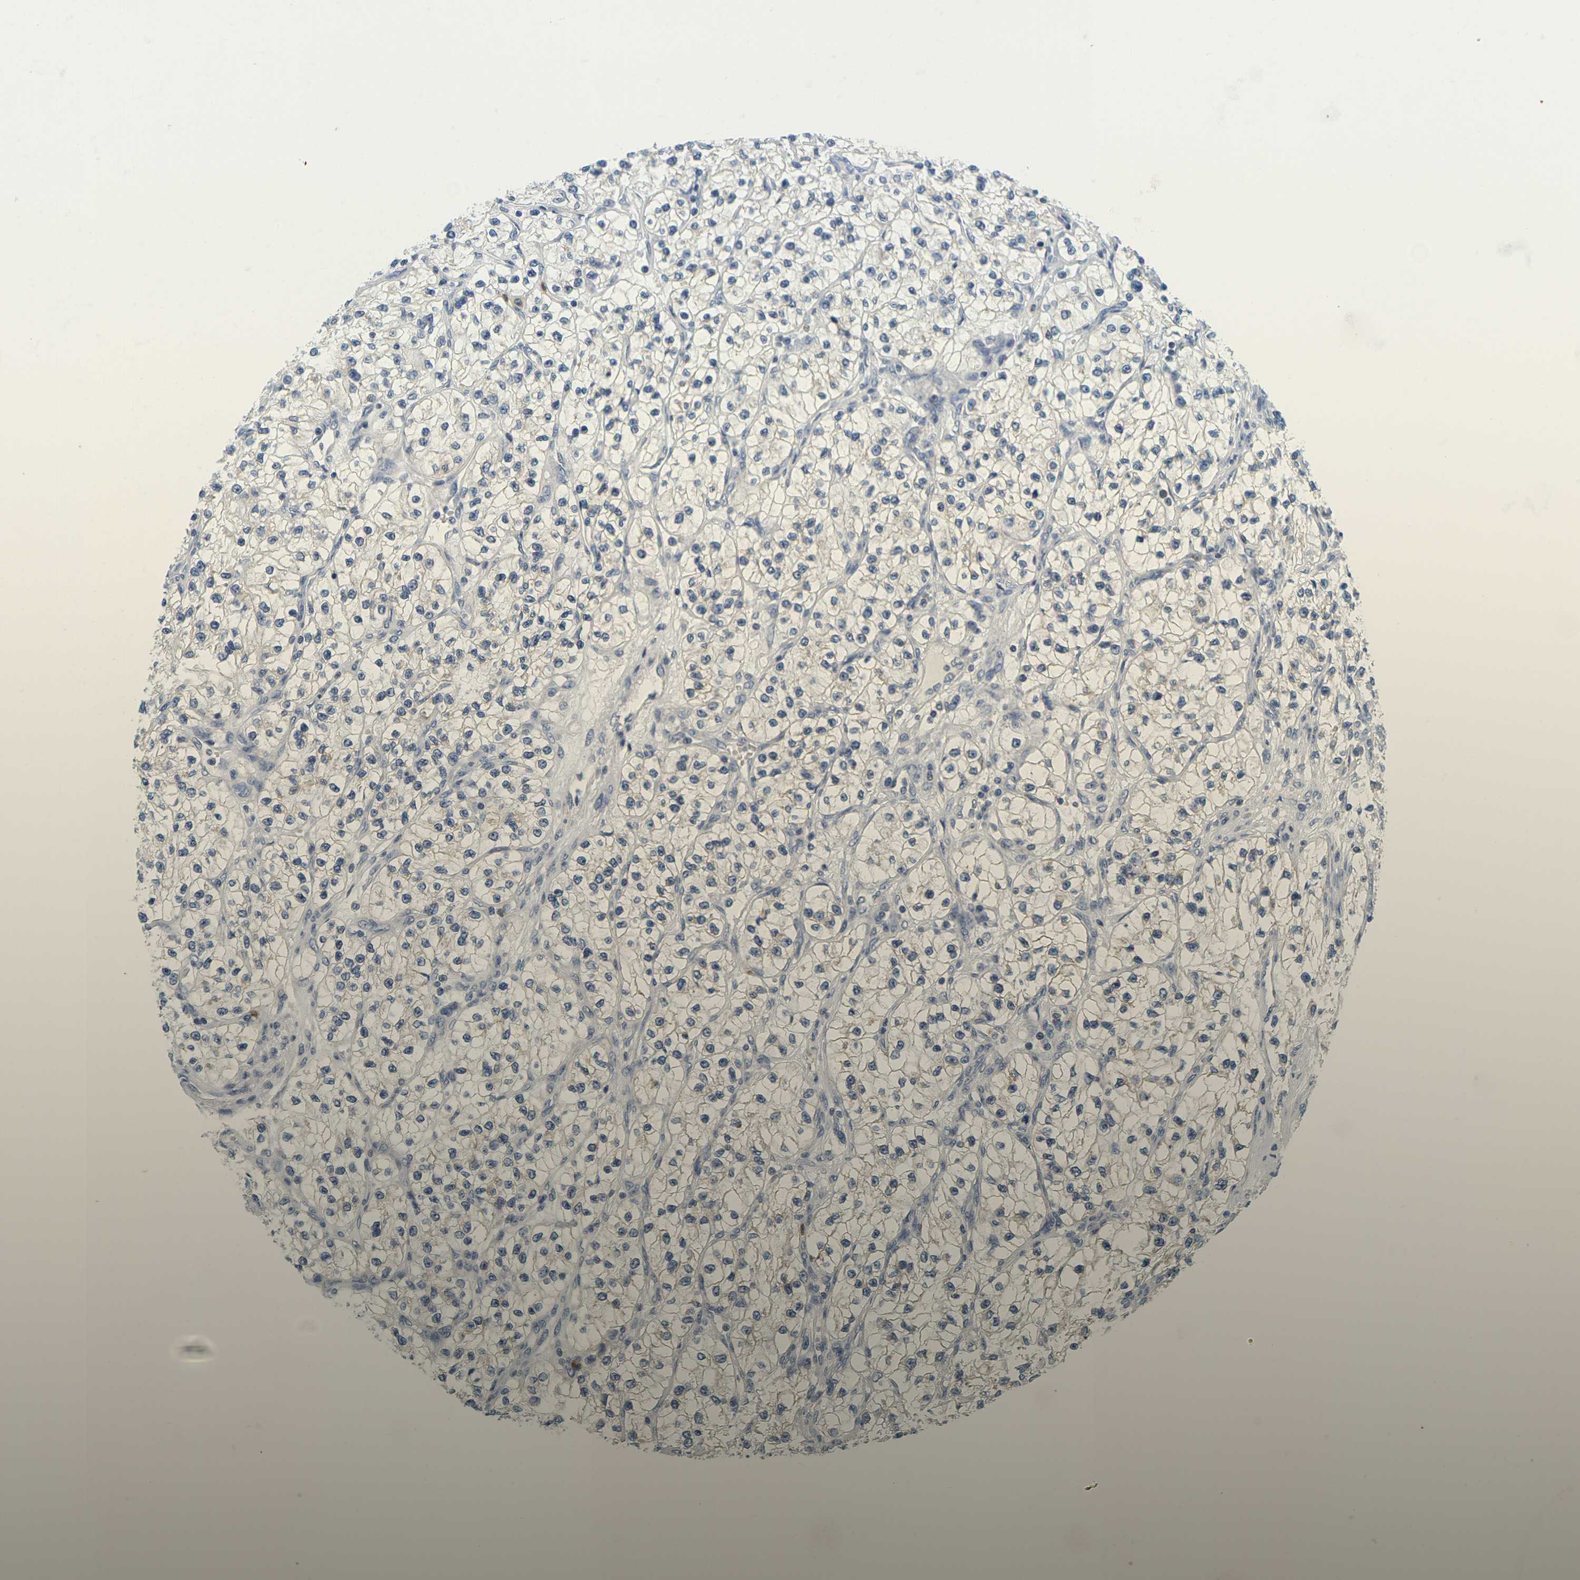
{"staining": {"intensity": "negative", "quantity": "none", "location": "none"}, "tissue": "renal cancer", "cell_type": "Tumor cells", "image_type": "cancer", "snomed": [{"axis": "morphology", "description": "Adenocarcinoma, NOS"}, {"axis": "topography", "description": "Kidney"}], "caption": "This micrograph is of renal cancer (adenocarcinoma) stained with immunohistochemistry (IHC) to label a protein in brown with the nuclei are counter-stained blue. There is no staining in tumor cells.", "gene": "KLK5", "patient": {"sex": "female", "age": 57}}